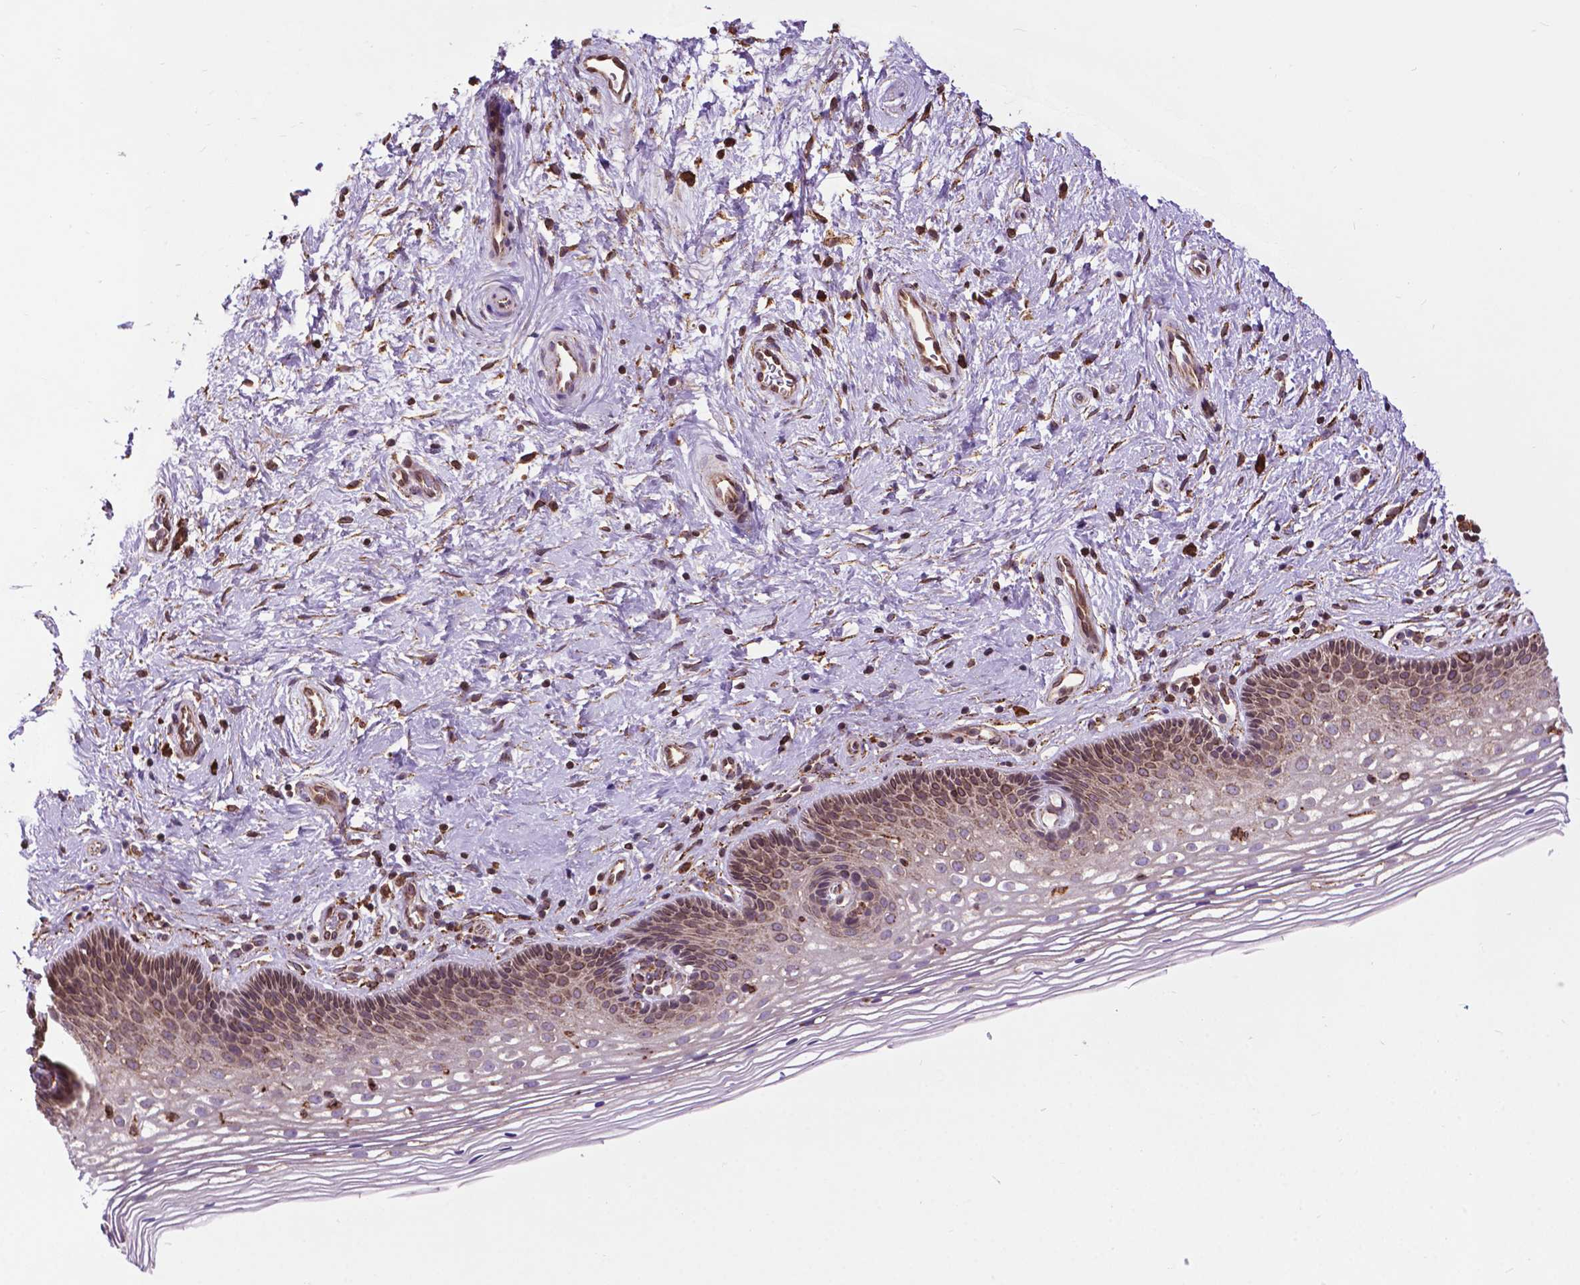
{"staining": {"intensity": "moderate", "quantity": ">75%", "location": "cytoplasmic/membranous"}, "tissue": "cervix", "cell_type": "Glandular cells", "image_type": "normal", "snomed": [{"axis": "morphology", "description": "Normal tissue, NOS"}, {"axis": "topography", "description": "Cervix"}], "caption": "Immunohistochemical staining of unremarkable human cervix demonstrates moderate cytoplasmic/membranous protein staining in about >75% of glandular cells. Ihc stains the protein in brown and the nuclei are stained blue.", "gene": "GANAB", "patient": {"sex": "female", "age": 34}}